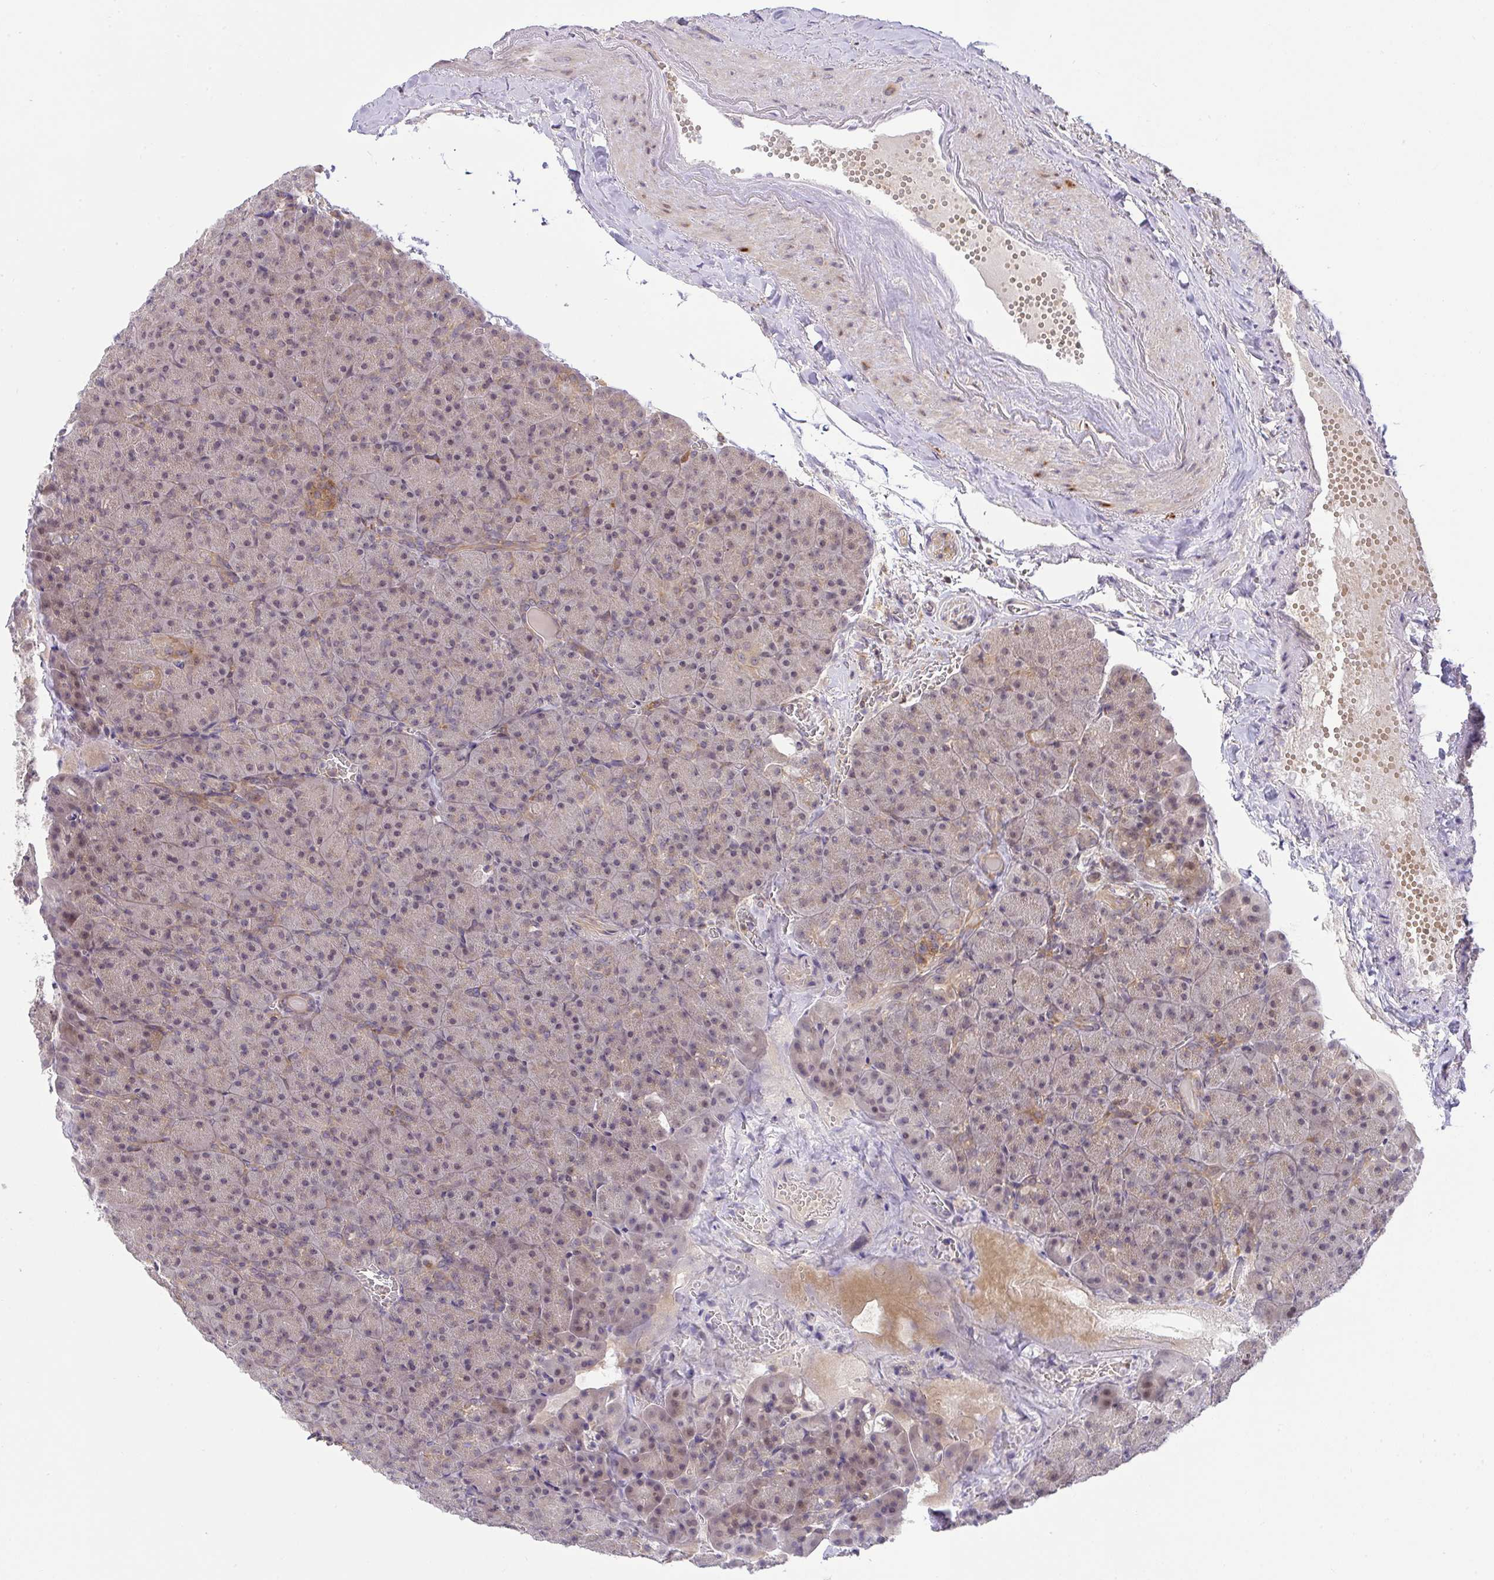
{"staining": {"intensity": "weak", "quantity": "25%-75%", "location": "cytoplasmic/membranous"}, "tissue": "pancreas", "cell_type": "Exocrine glandular cells", "image_type": "normal", "snomed": [{"axis": "morphology", "description": "Normal tissue, NOS"}, {"axis": "topography", "description": "Pancreas"}], "caption": "High-power microscopy captured an immunohistochemistry (IHC) histopathology image of benign pancreas, revealing weak cytoplasmic/membranous expression in approximately 25%-75% of exocrine glandular cells.", "gene": "SLC9A6", "patient": {"sex": "female", "age": 74}}